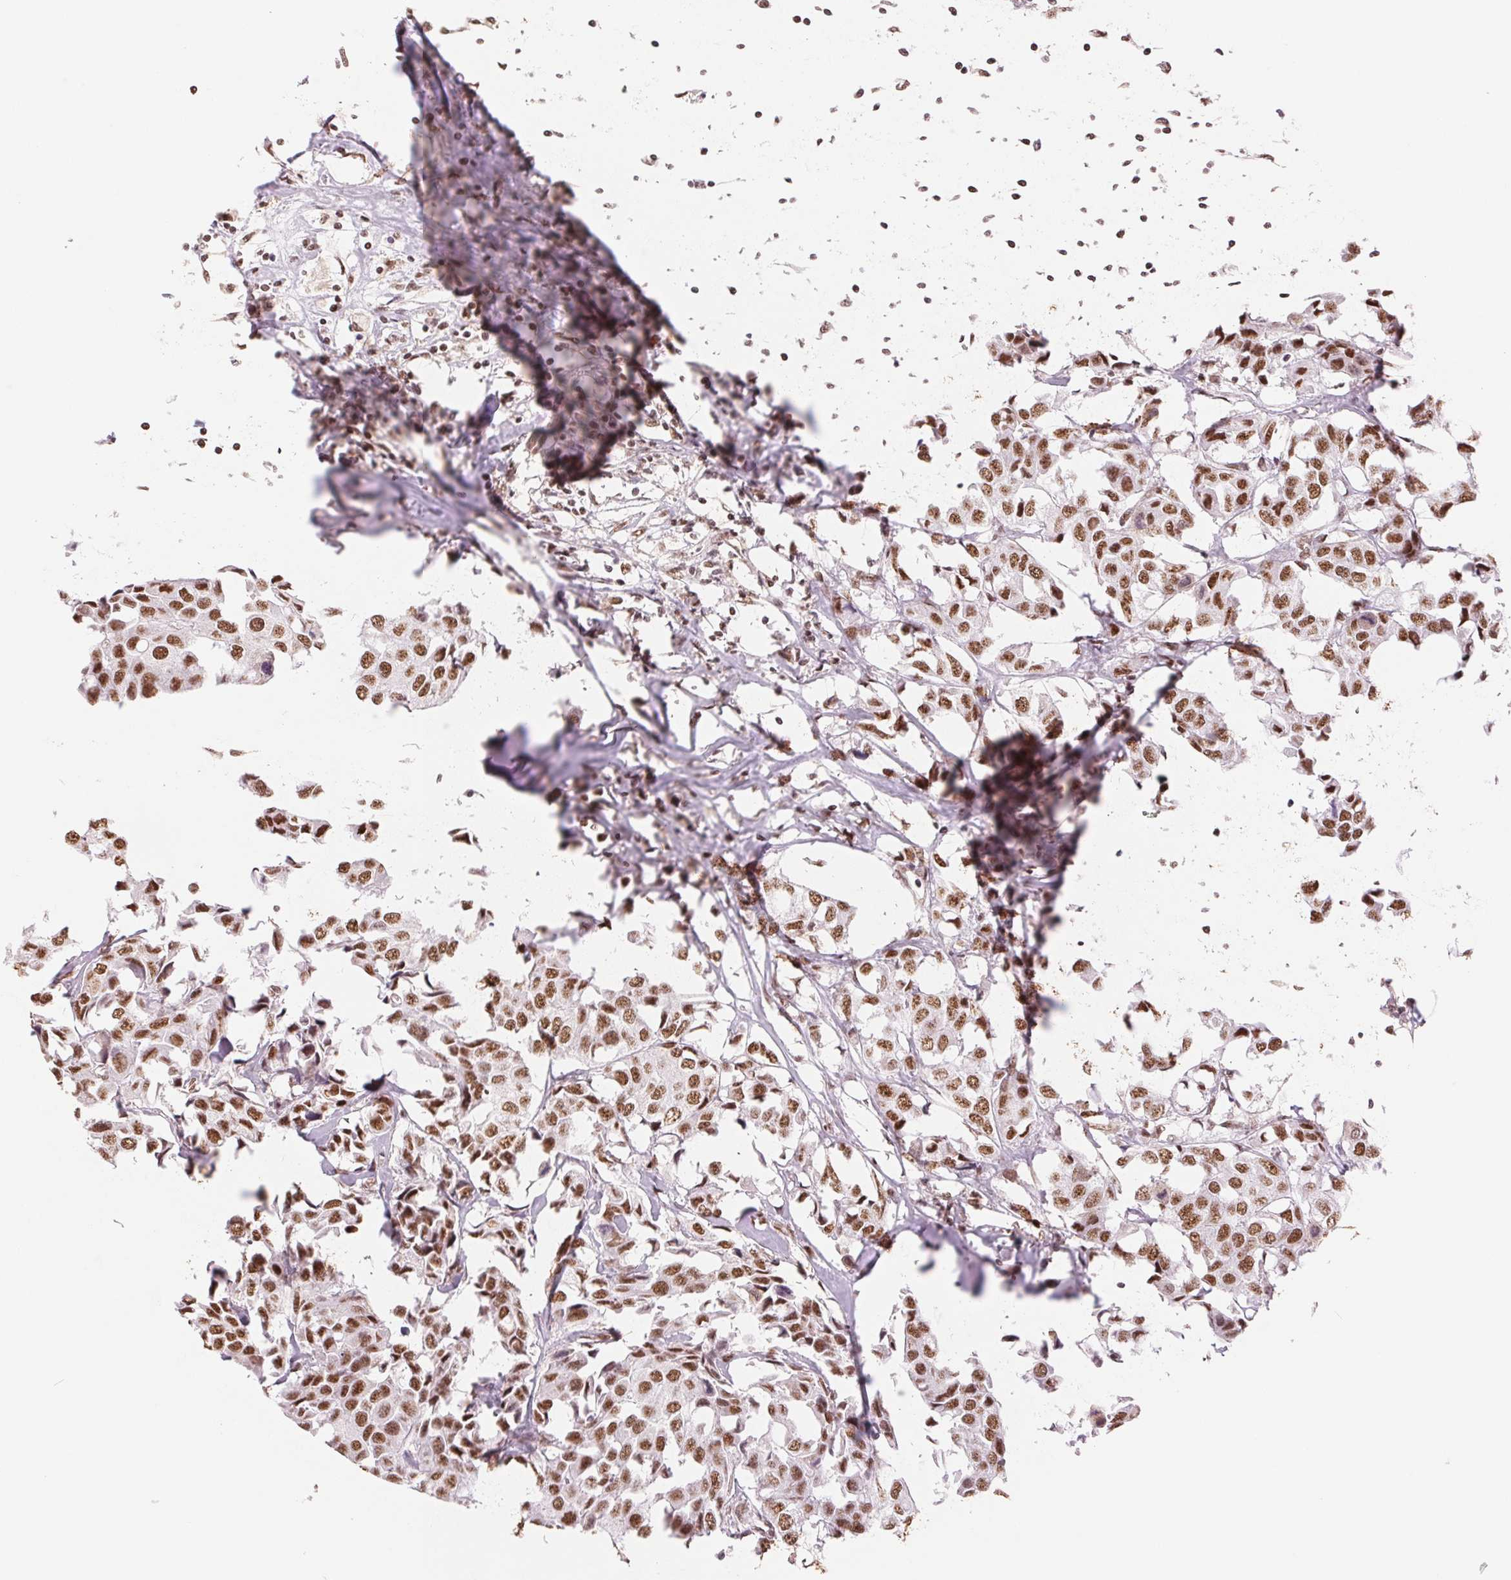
{"staining": {"intensity": "strong", "quantity": ">75%", "location": "nuclear"}, "tissue": "breast cancer", "cell_type": "Tumor cells", "image_type": "cancer", "snomed": [{"axis": "morphology", "description": "Duct carcinoma"}, {"axis": "topography", "description": "Breast"}], "caption": "Immunohistochemical staining of breast invasive ductal carcinoma shows high levels of strong nuclear expression in about >75% of tumor cells.", "gene": "SREK1", "patient": {"sex": "female", "age": 80}}